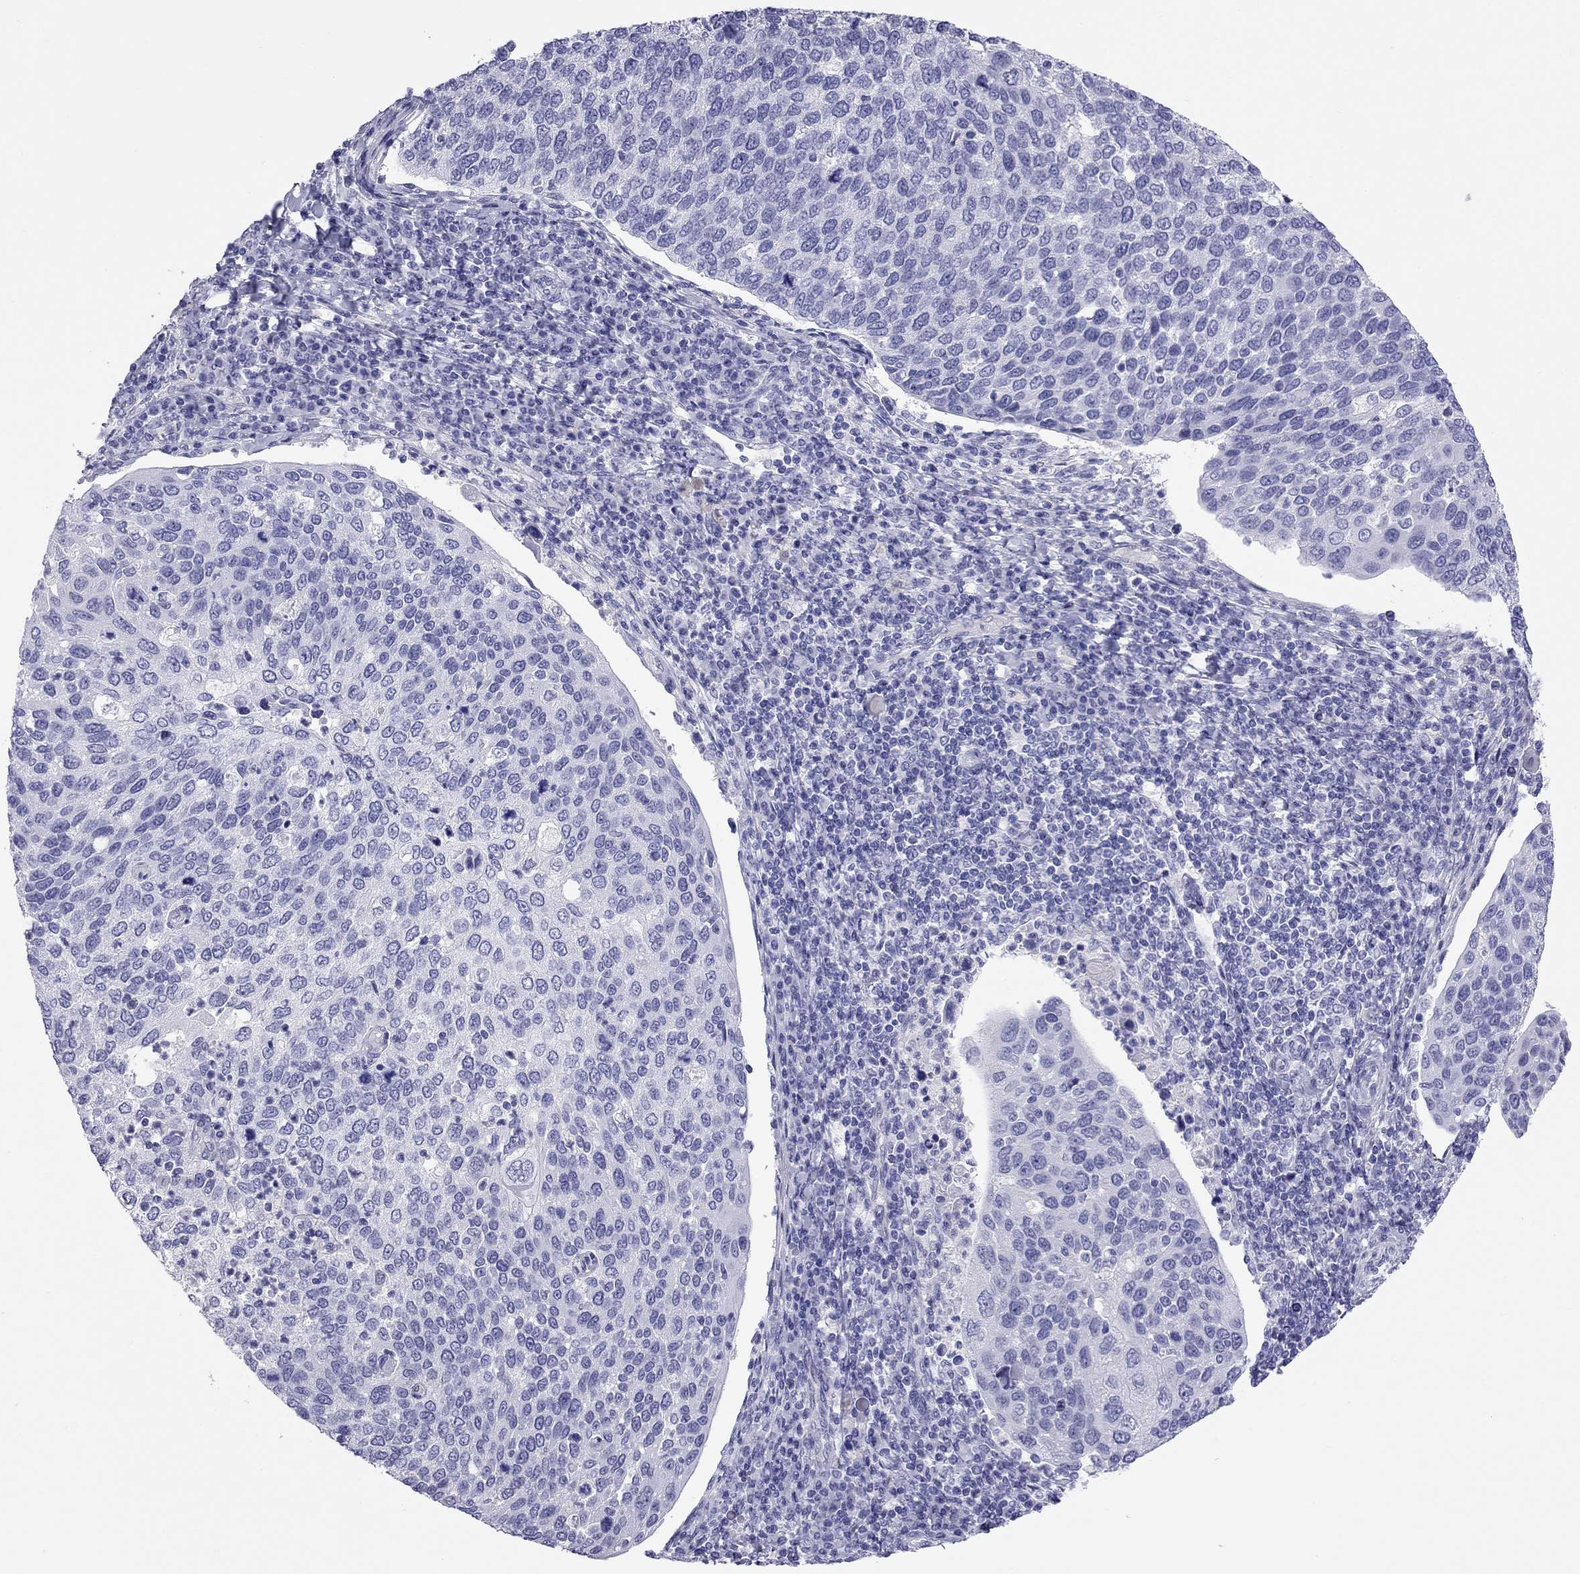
{"staining": {"intensity": "negative", "quantity": "none", "location": "none"}, "tissue": "cervical cancer", "cell_type": "Tumor cells", "image_type": "cancer", "snomed": [{"axis": "morphology", "description": "Squamous cell carcinoma, NOS"}, {"axis": "topography", "description": "Cervix"}], "caption": "There is no significant staining in tumor cells of cervical cancer.", "gene": "FSCN3", "patient": {"sex": "female", "age": 54}}